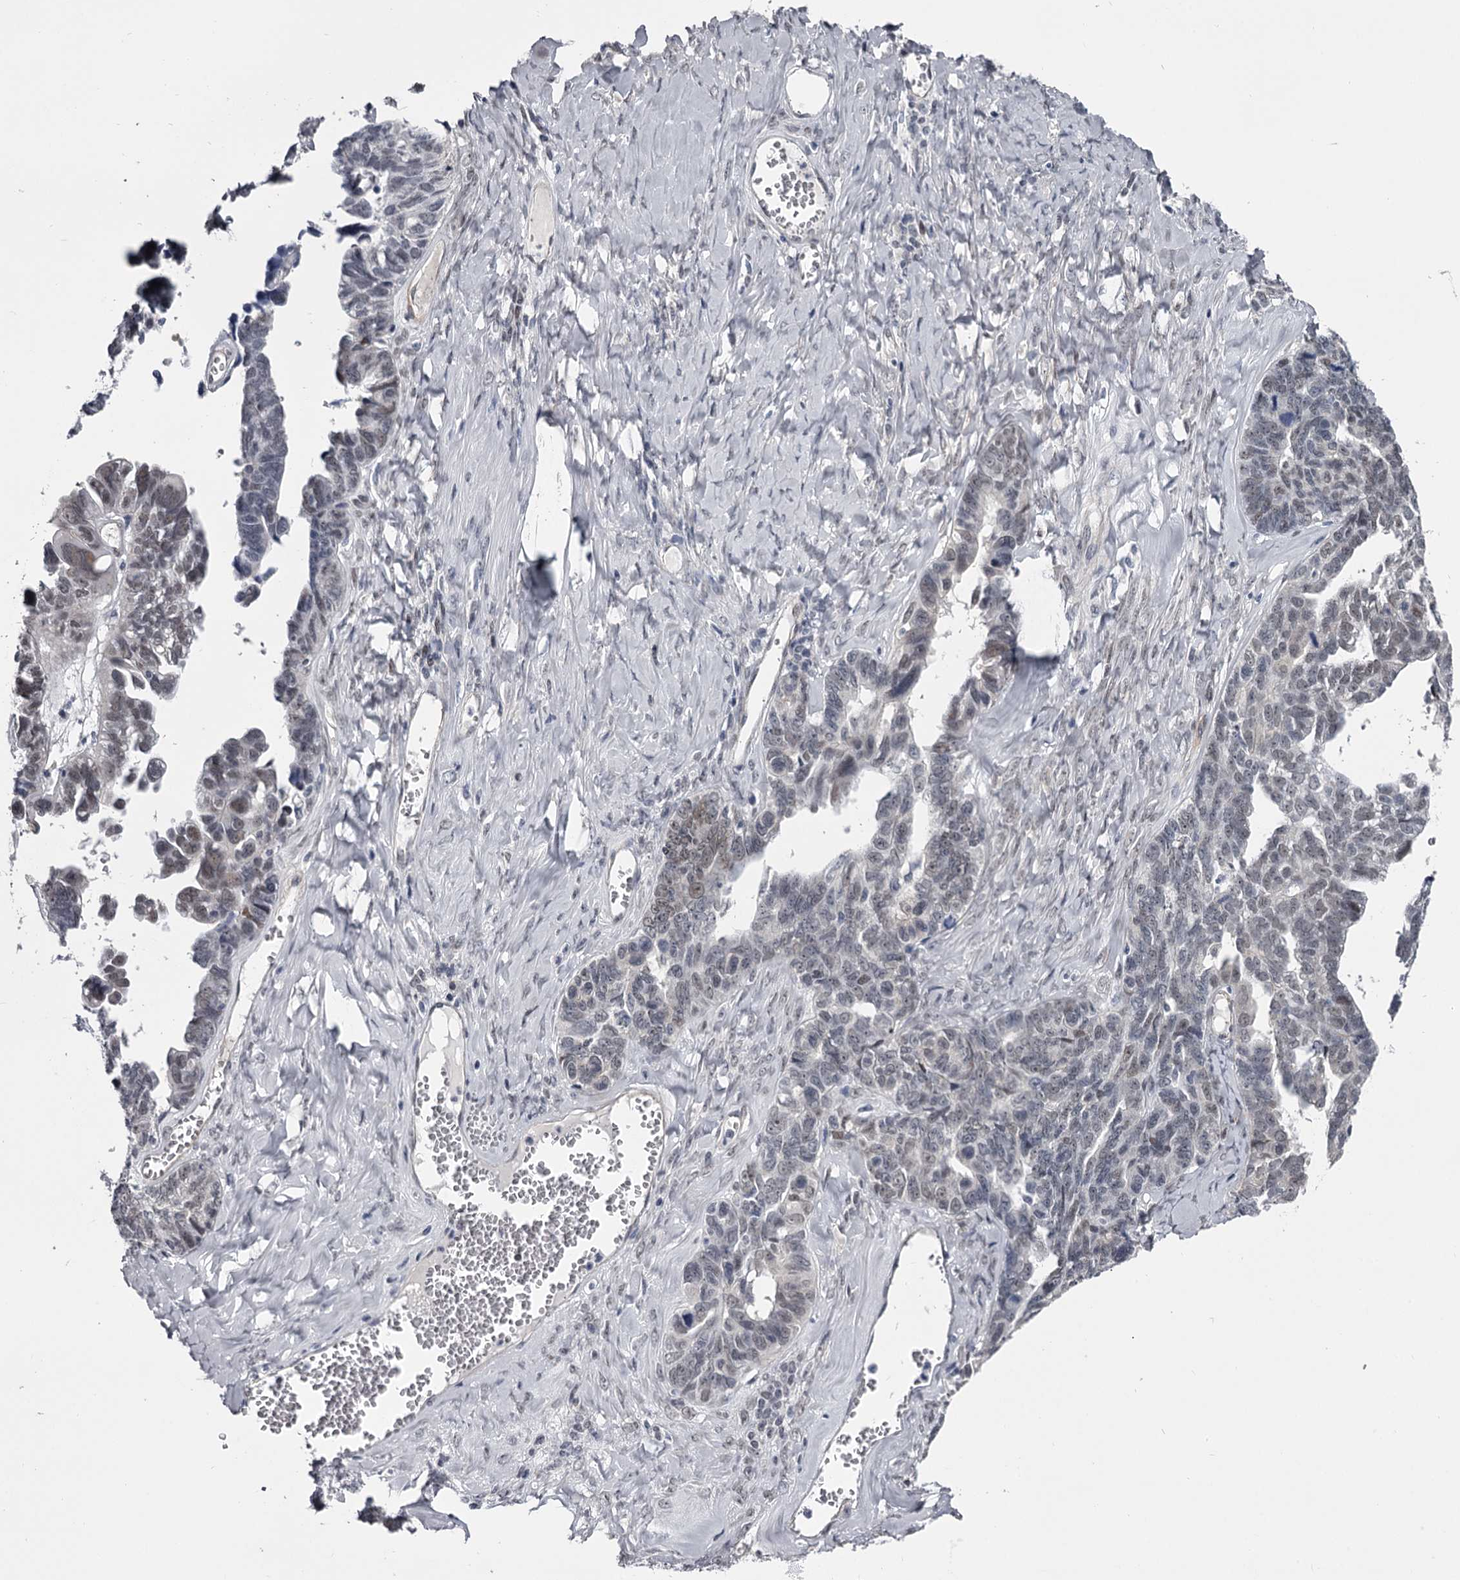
{"staining": {"intensity": "negative", "quantity": "none", "location": "none"}, "tissue": "ovarian cancer", "cell_type": "Tumor cells", "image_type": "cancer", "snomed": [{"axis": "morphology", "description": "Cystadenocarcinoma, serous, NOS"}, {"axis": "topography", "description": "Ovary"}], "caption": "Human ovarian cancer (serous cystadenocarcinoma) stained for a protein using IHC demonstrates no positivity in tumor cells.", "gene": "OVOL2", "patient": {"sex": "female", "age": 79}}